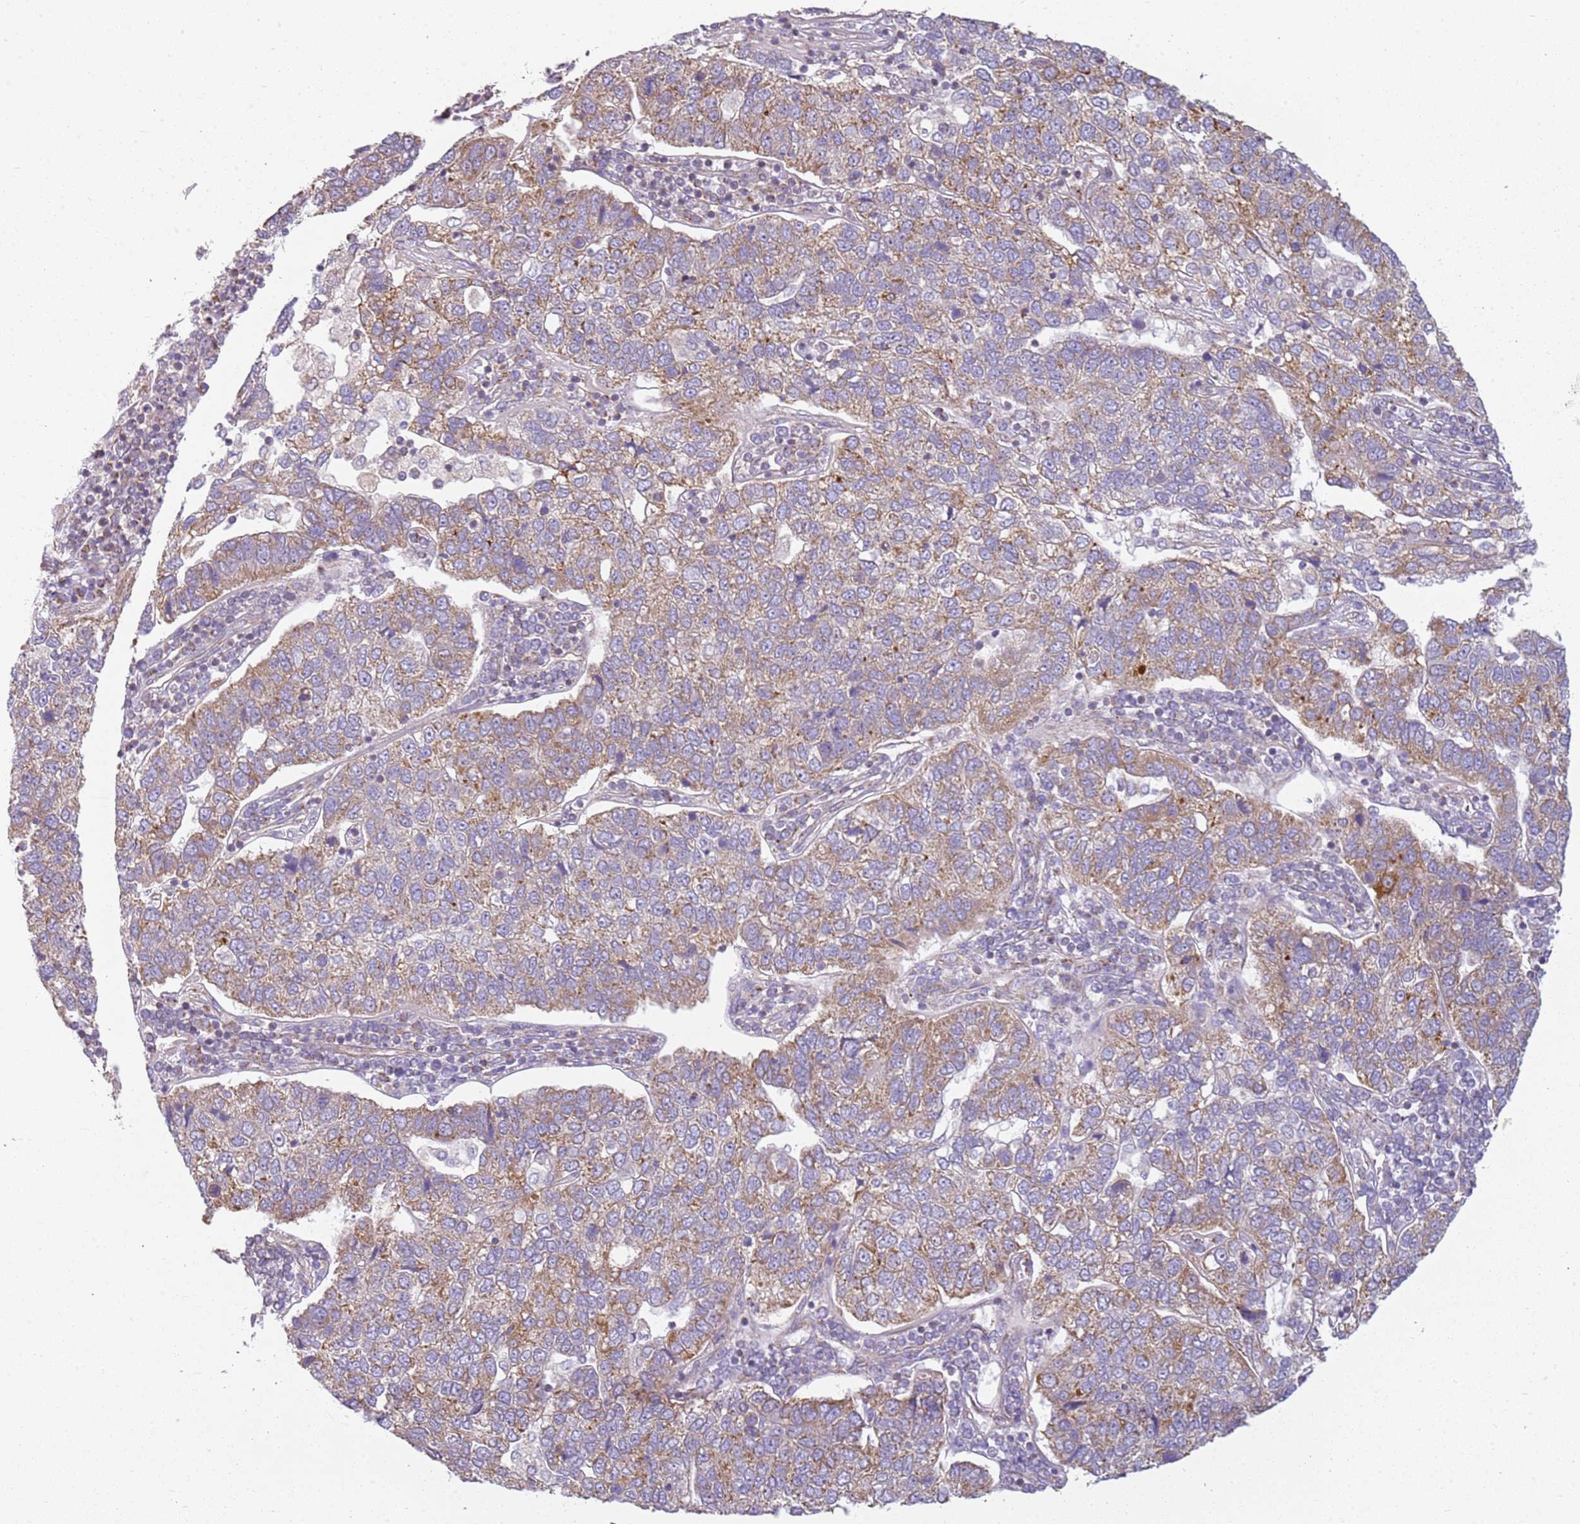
{"staining": {"intensity": "weak", "quantity": "25%-75%", "location": "cytoplasmic/membranous"}, "tissue": "pancreatic cancer", "cell_type": "Tumor cells", "image_type": "cancer", "snomed": [{"axis": "morphology", "description": "Adenocarcinoma, NOS"}, {"axis": "topography", "description": "Pancreas"}], "caption": "This photomicrograph displays immunohistochemistry (IHC) staining of adenocarcinoma (pancreatic), with low weak cytoplasmic/membranous positivity in approximately 25%-75% of tumor cells.", "gene": "TMEM200C", "patient": {"sex": "female", "age": 61}}